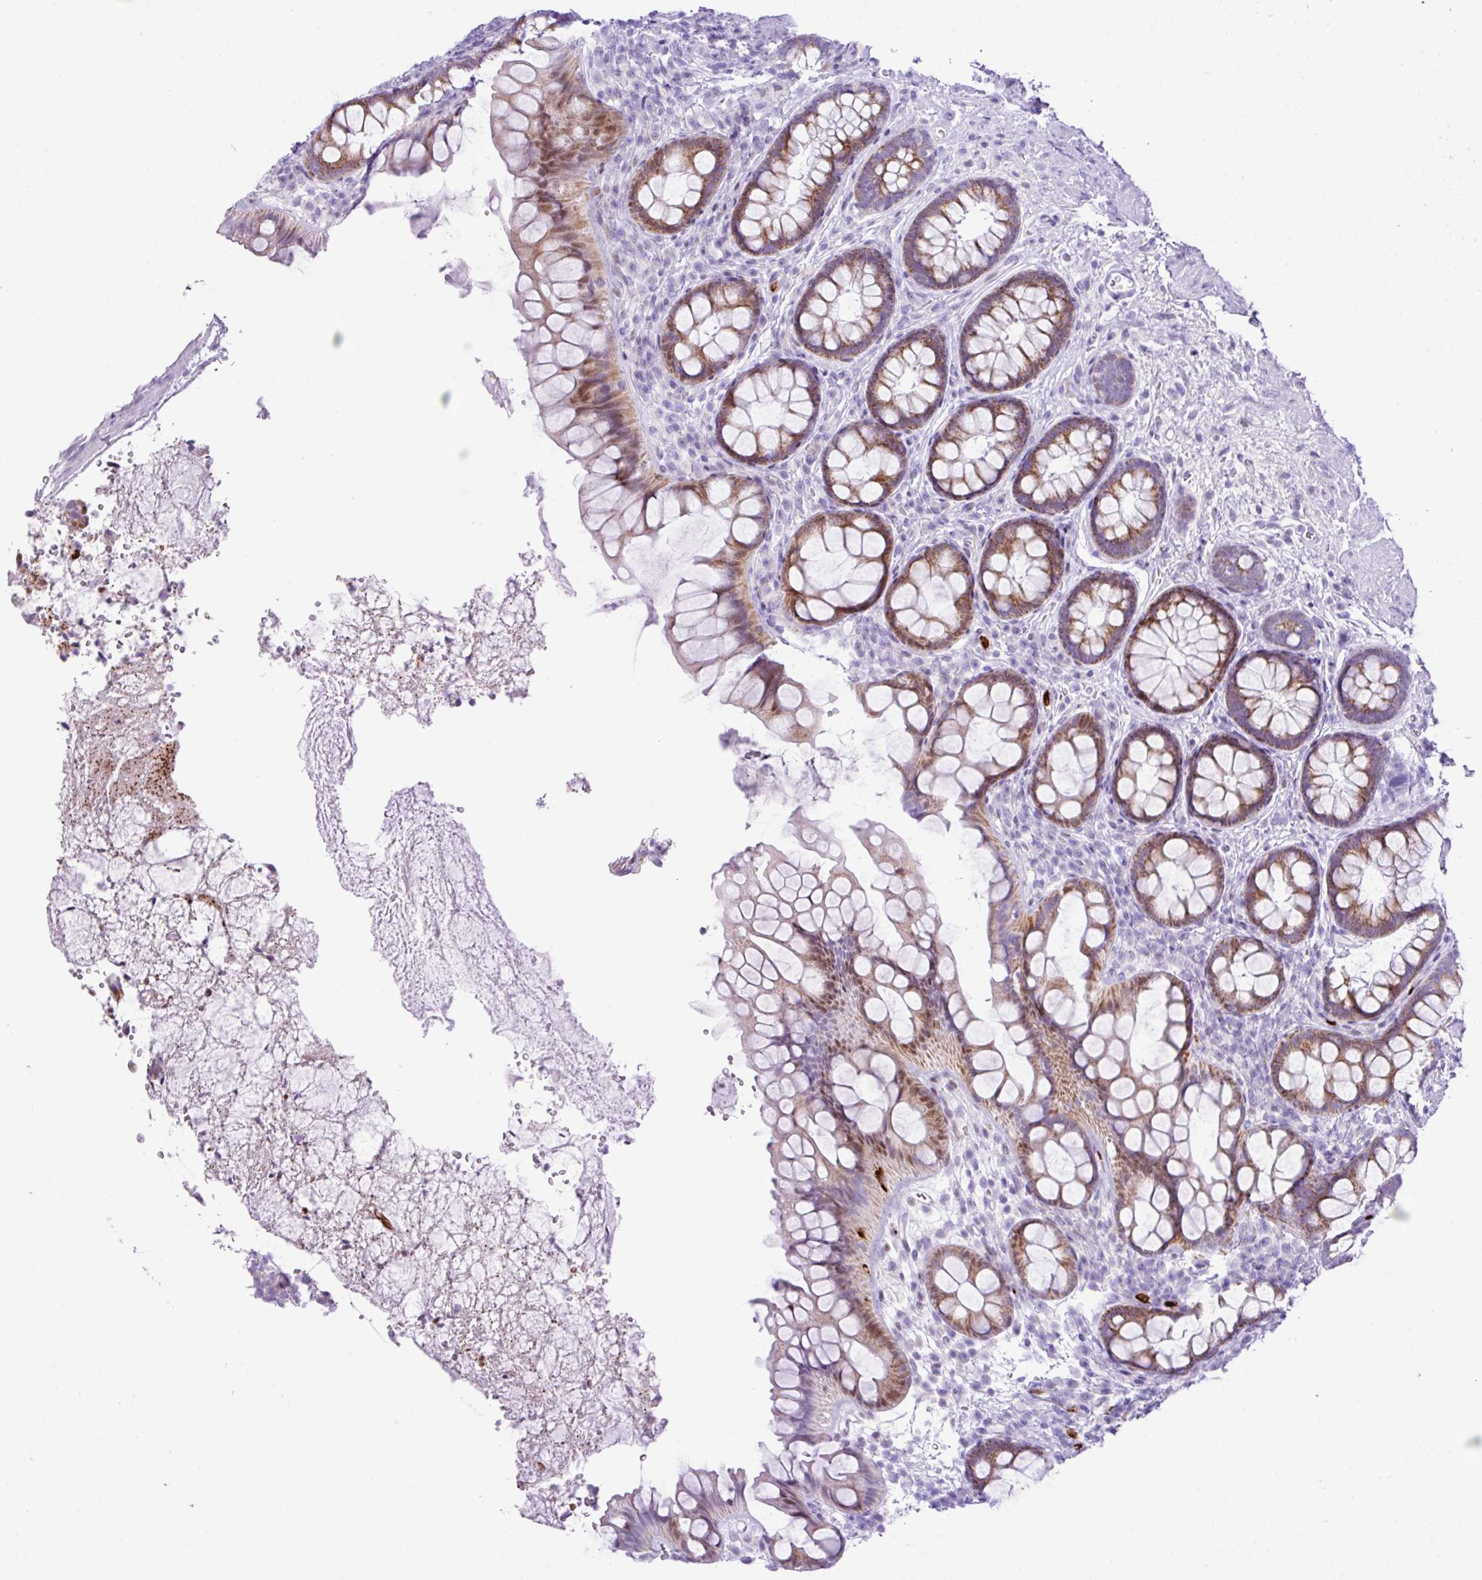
{"staining": {"intensity": "moderate", "quantity": ">75%", "location": "cytoplasmic/membranous"}, "tissue": "rectum", "cell_type": "Glandular cells", "image_type": "normal", "snomed": [{"axis": "morphology", "description": "Normal tissue, NOS"}, {"axis": "topography", "description": "Rectum"}, {"axis": "topography", "description": "Peripheral nerve tissue"}], "caption": "Protein expression analysis of benign human rectum reveals moderate cytoplasmic/membranous expression in approximately >75% of glandular cells. The staining is performed using DAB brown chromogen to label protein expression. The nuclei are counter-stained blue using hematoxylin.", "gene": "RCAN2", "patient": {"sex": "female", "age": 69}}